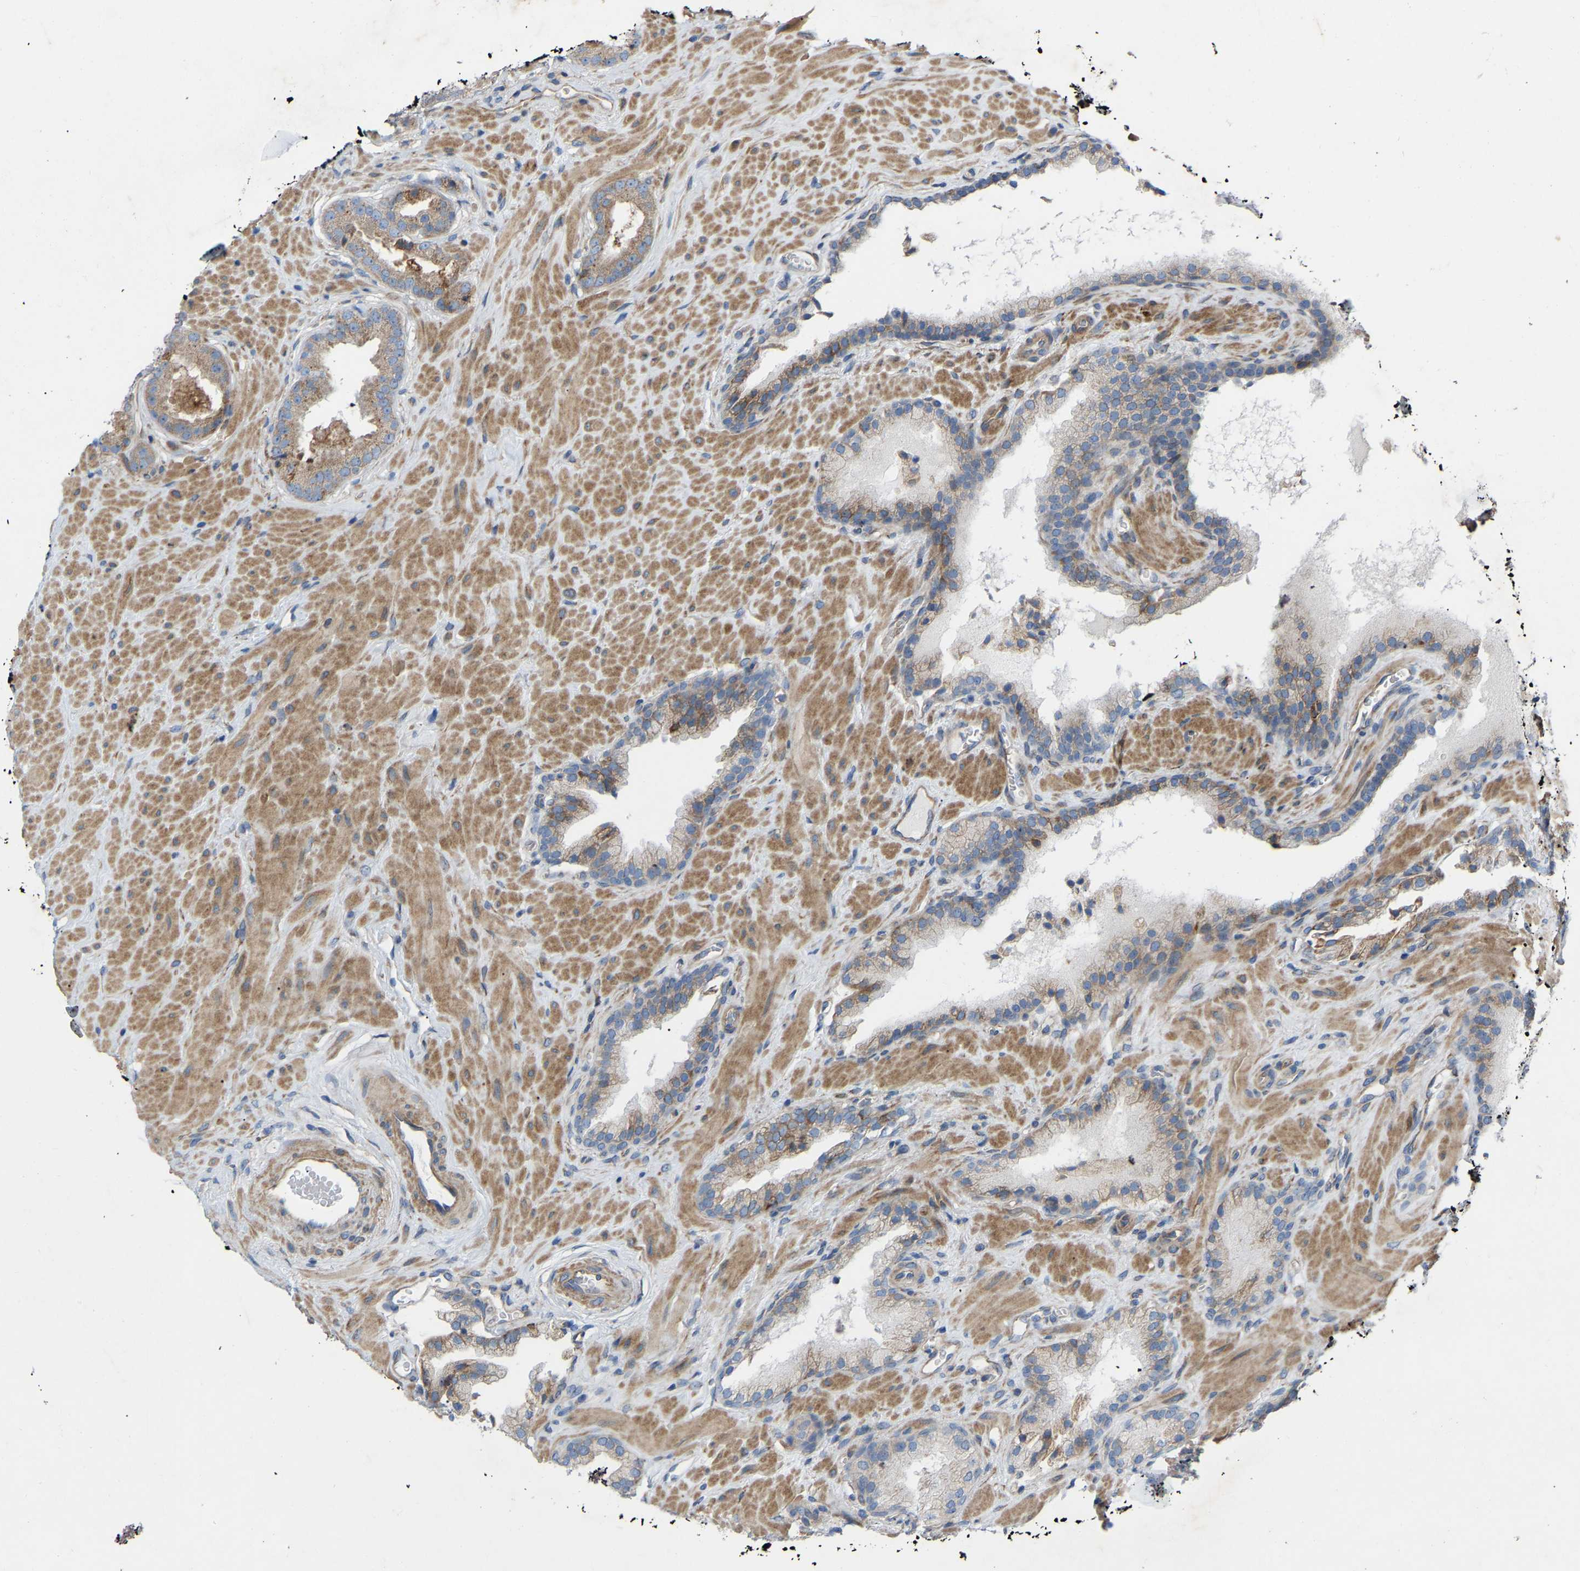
{"staining": {"intensity": "weak", "quantity": "<25%", "location": "cytoplasmic/membranous"}, "tissue": "prostate cancer", "cell_type": "Tumor cells", "image_type": "cancer", "snomed": [{"axis": "morphology", "description": "Adenocarcinoma, Low grade"}, {"axis": "topography", "description": "Prostate"}], "caption": "Tumor cells are negative for protein expression in human prostate low-grade adenocarcinoma. (DAB (3,3'-diaminobenzidine) immunohistochemistry (IHC) with hematoxylin counter stain).", "gene": "TOR1B", "patient": {"sex": "male", "age": 71}}